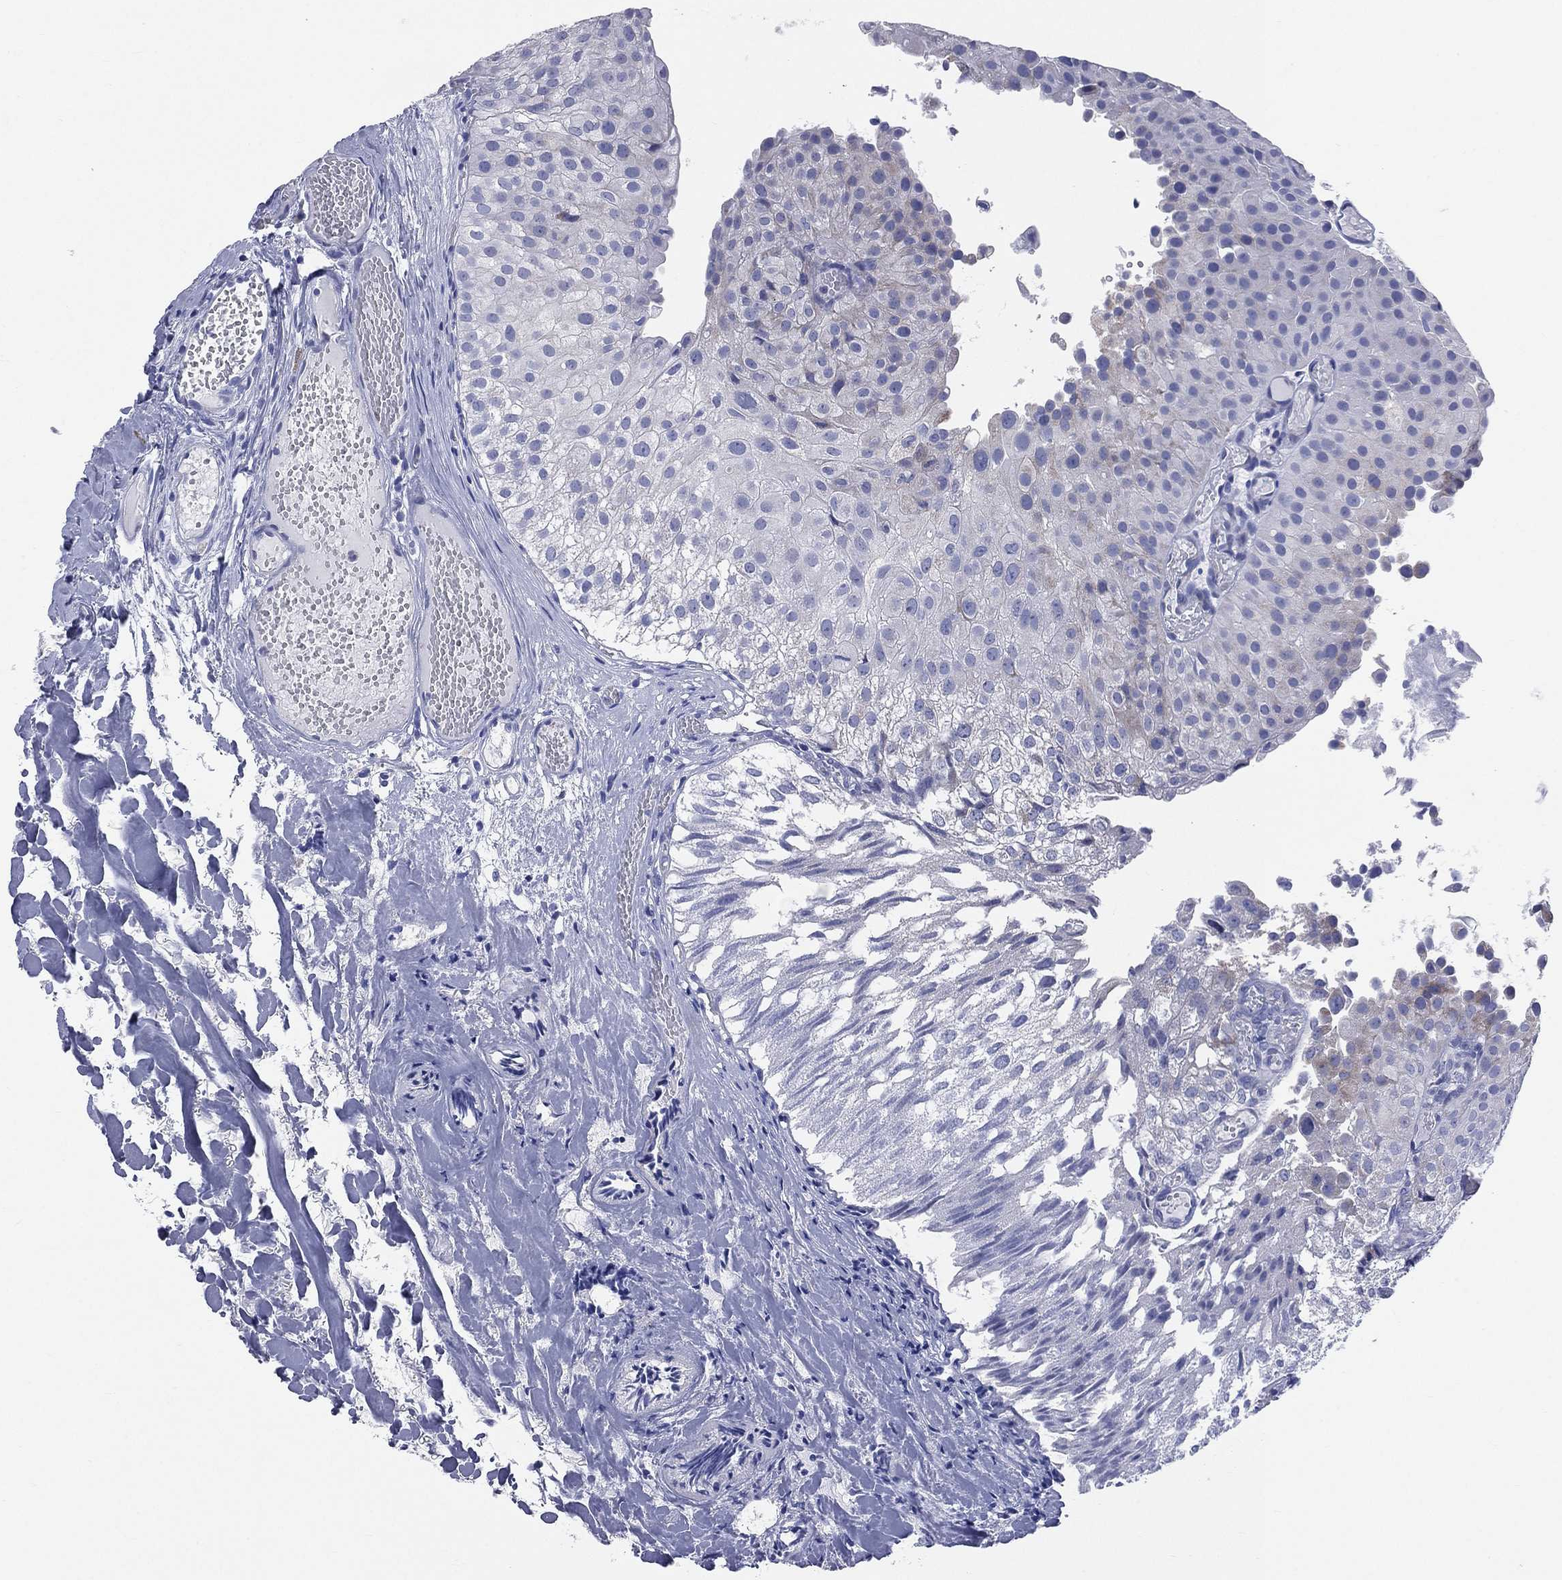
{"staining": {"intensity": "negative", "quantity": "none", "location": "none"}, "tissue": "urothelial cancer", "cell_type": "Tumor cells", "image_type": "cancer", "snomed": [{"axis": "morphology", "description": "Urothelial carcinoma, Low grade"}, {"axis": "topography", "description": "Urinary bladder"}], "caption": "The immunohistochemistry (IHC) micrograph has no significant expression in tumor cells of urothelial carcinoma (low-grade) tissue.", "gene": "AKAP3", "patient": {"sex": "female", "age": 78}}